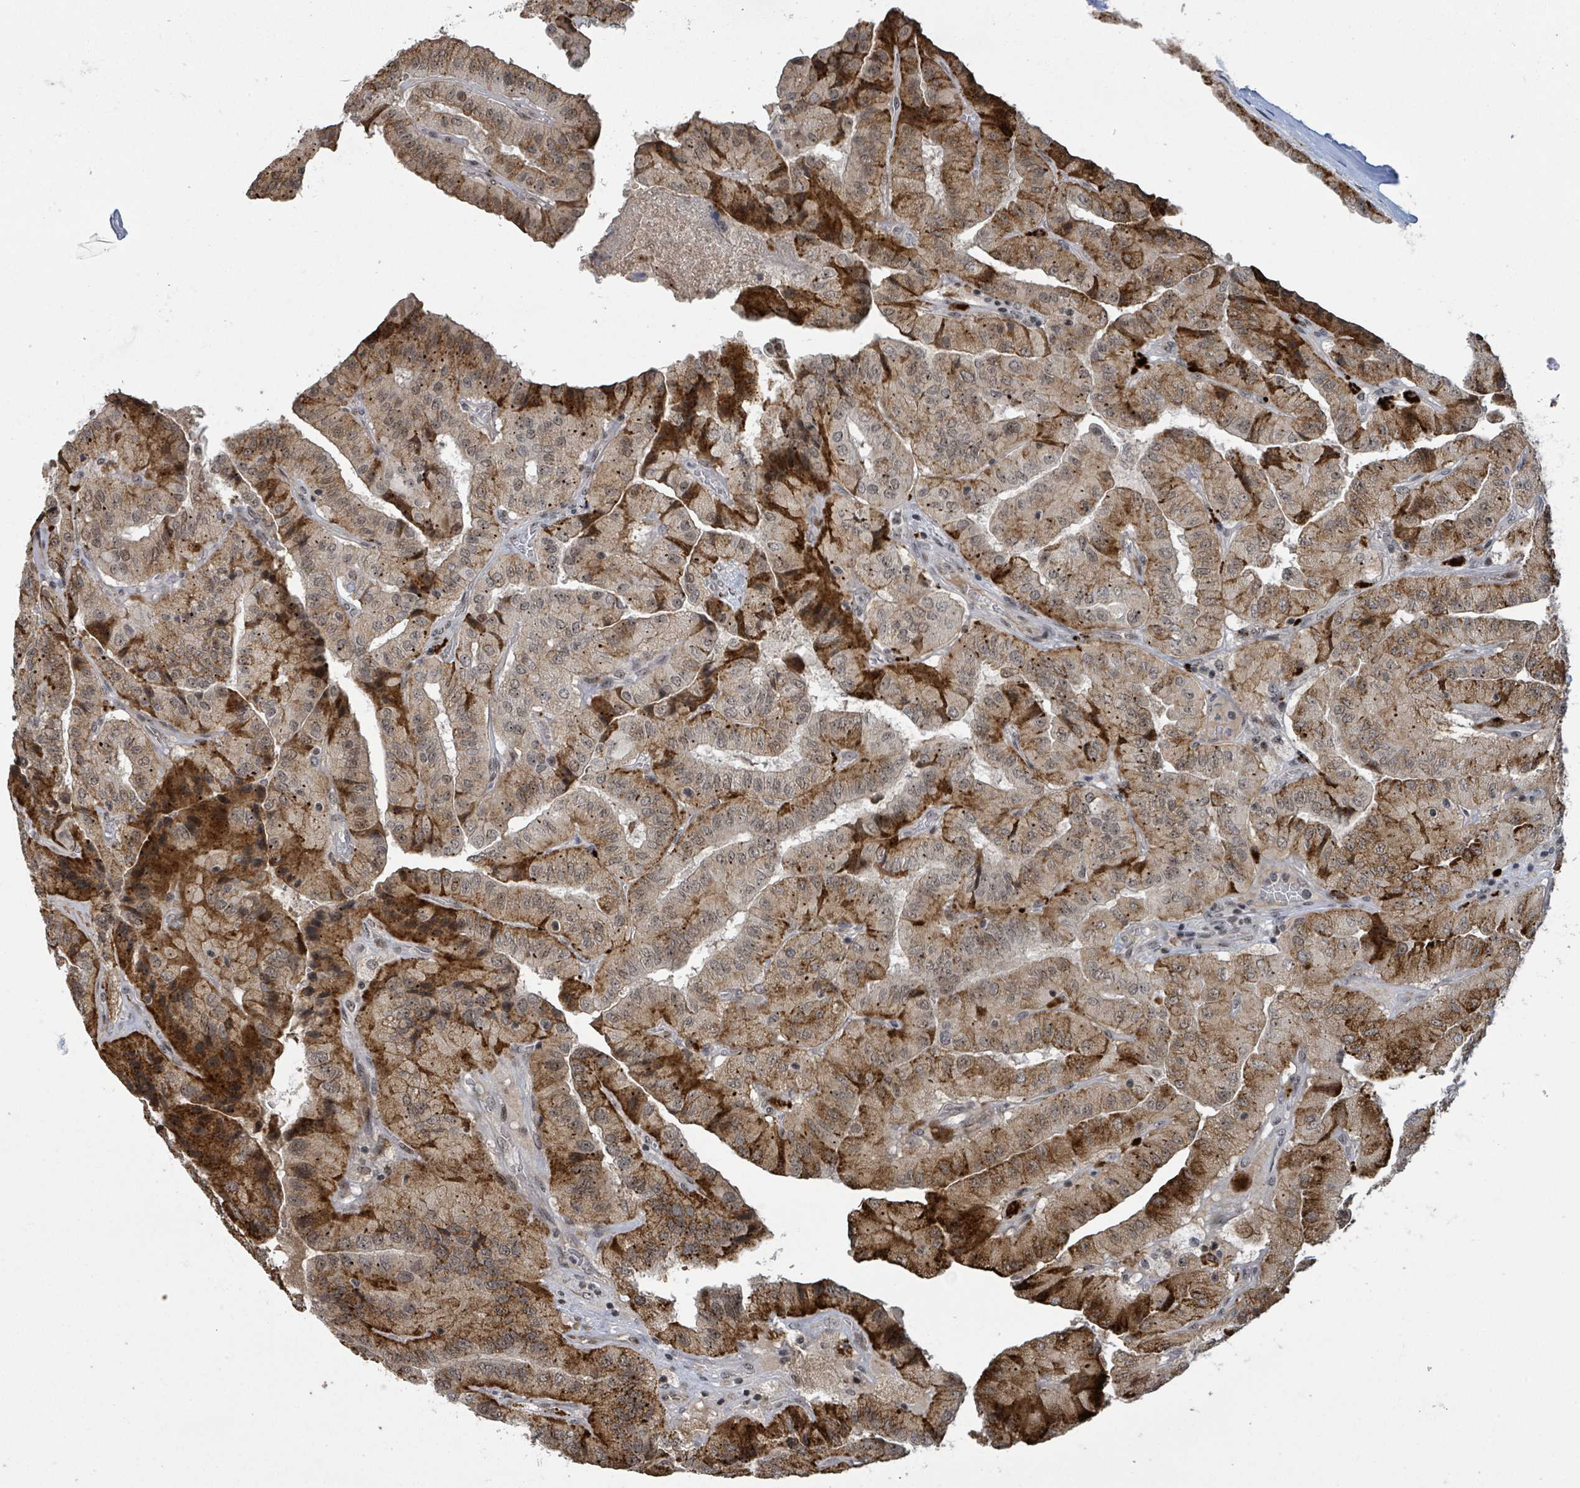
{"staining": {"intensity": "moderate", "quantity": ">75%", "location": "cytoplasmic/membranous,nuclear"}, "tissue": "thyroid cancer", "cell_type": "Tumor cells", "image_type": "cancer", "snomed": [{"axis": "morphology", "description": "Normal tissue, NOS"}, {"axis": "morphology", "description": "Papillary adenocarcinoma, NOS"}, {"axis": "topography", "description": "Thyroid gland"}], "caption": "Moderate cytoplasmic/membranous and nuclear protein staining is appreciated in approximately >75% of tumor cells in thyroid cancer (papillary adenocarcinoma). (Stains: DAB (3,3'-diaminobenzidine) in brown, nuclei in blue, Microscopy: brightfield microscopy at high magnification).", "gene": "ZBTB14", "patient": {"sex": "female", "age": 59}}